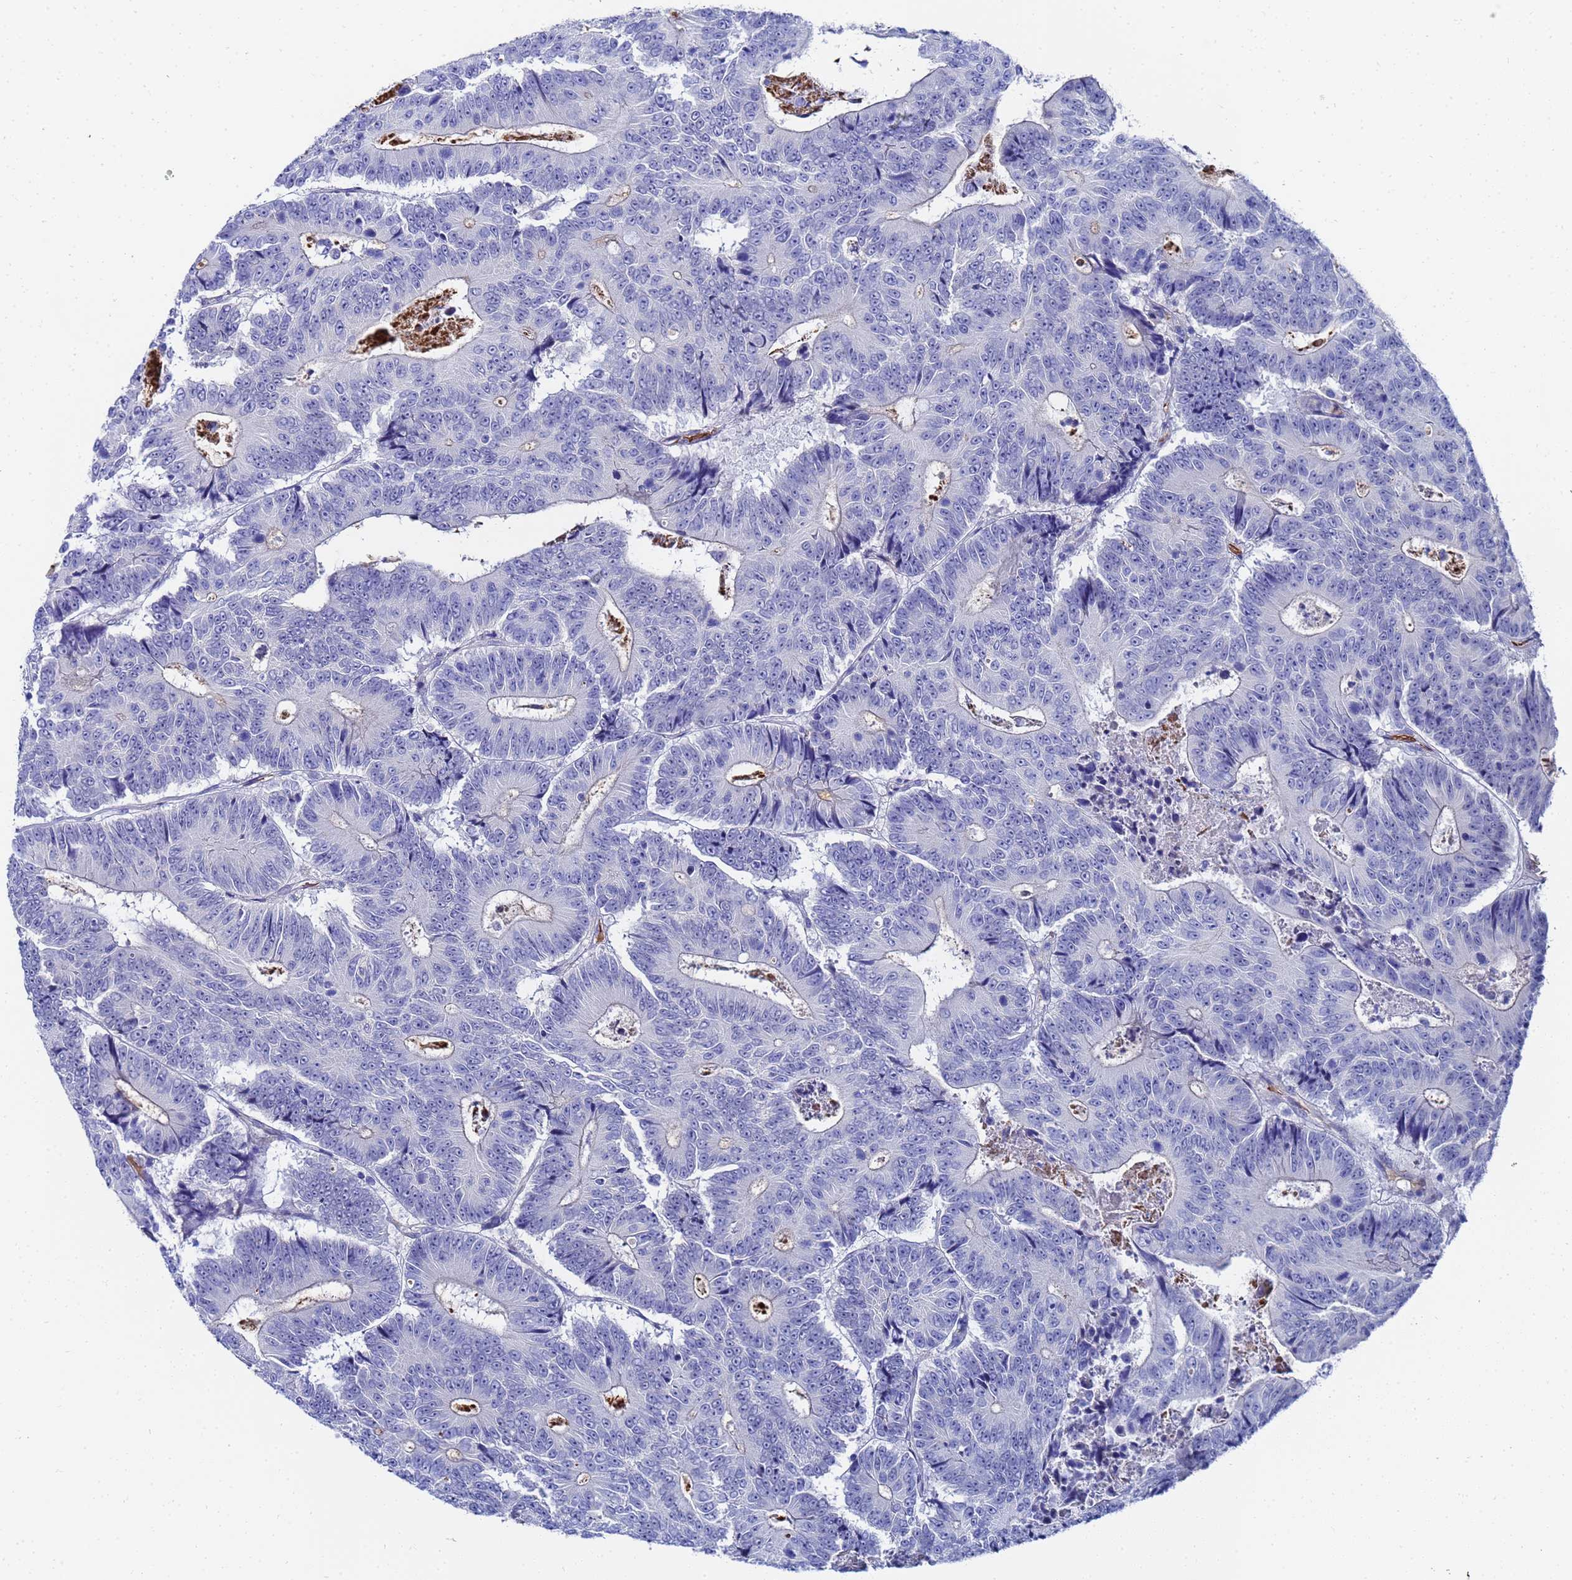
{"staining": {"intensity": "negative", "quantity": "none", "location": "none"}, "tissue": "colorectal cancer", "cell_type": "Tumor cells", "image_type": "cancer", "snomed": [{"axis": "morphology", "description": "Adenocarcinoma, NOS"}, {"axis": "topography", "description": "Colon"}], "caption": "Immunohistochemical staining of colorectal cancer (adenocarcinoma) displays no significant staining in tumor cells.", "gene": "ZNF26", "patient": {"sex": "male", "age": 83}}